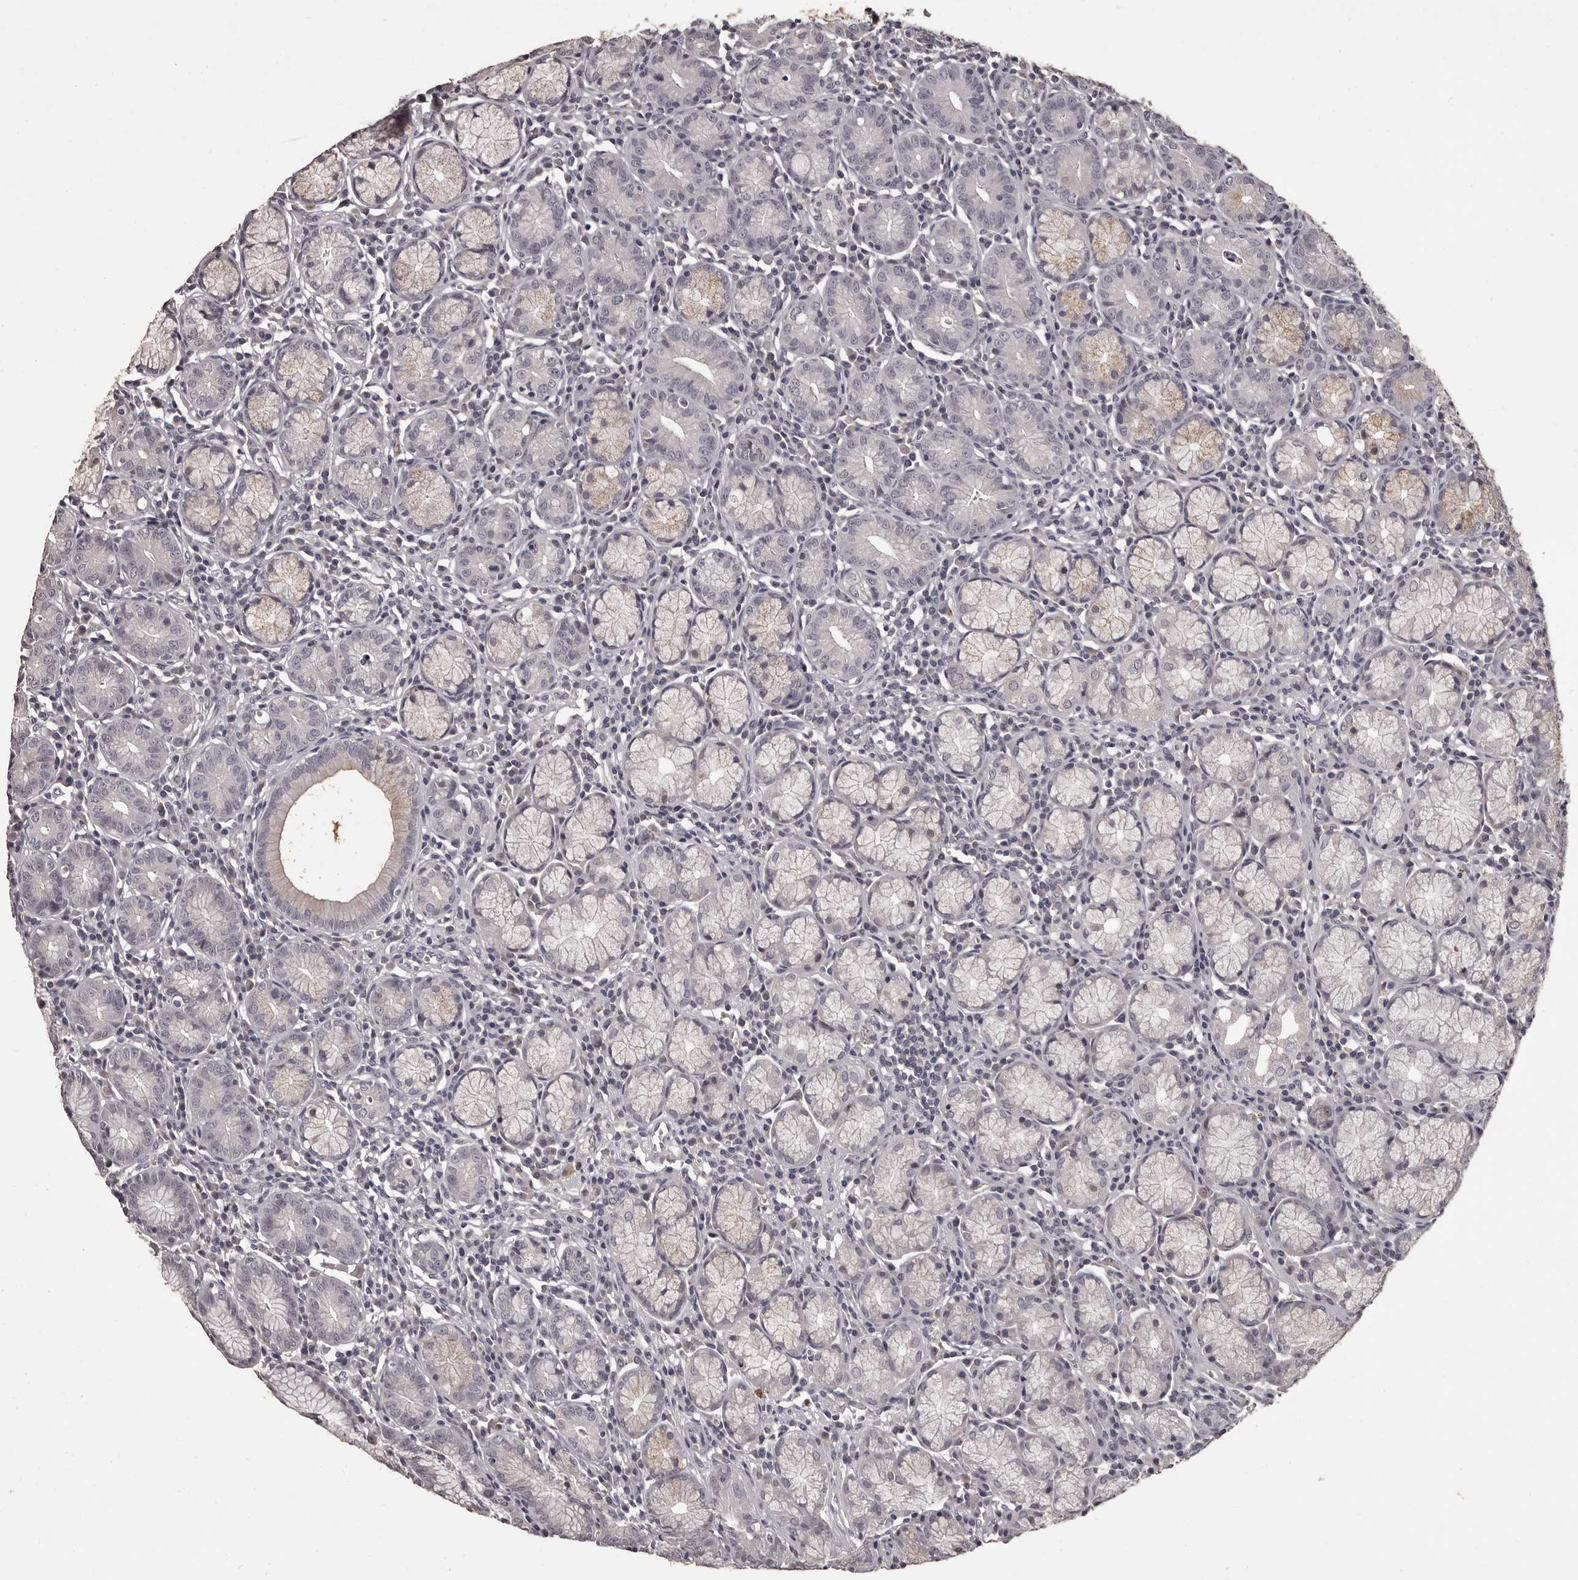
{"staining": {"intensity": "negative", "quantity": "none", "location": "none"}, "tissue": "stomach", "cell_type": "Glandular cells", "image_type": "normal", "snomed": [{"axis": "morphology", "description": "Normal tissue, NOS"}, {"axis": "topography", "description": "Stomach"}], "caption": "Immunohistochemistry image of normal stomach: stomach stained with DAB shows no significant protein staining in glandular cells. (DAB IHC, high magnification).", "gene": "GPR78", "patient": {"sex": "male", "age": 55}}